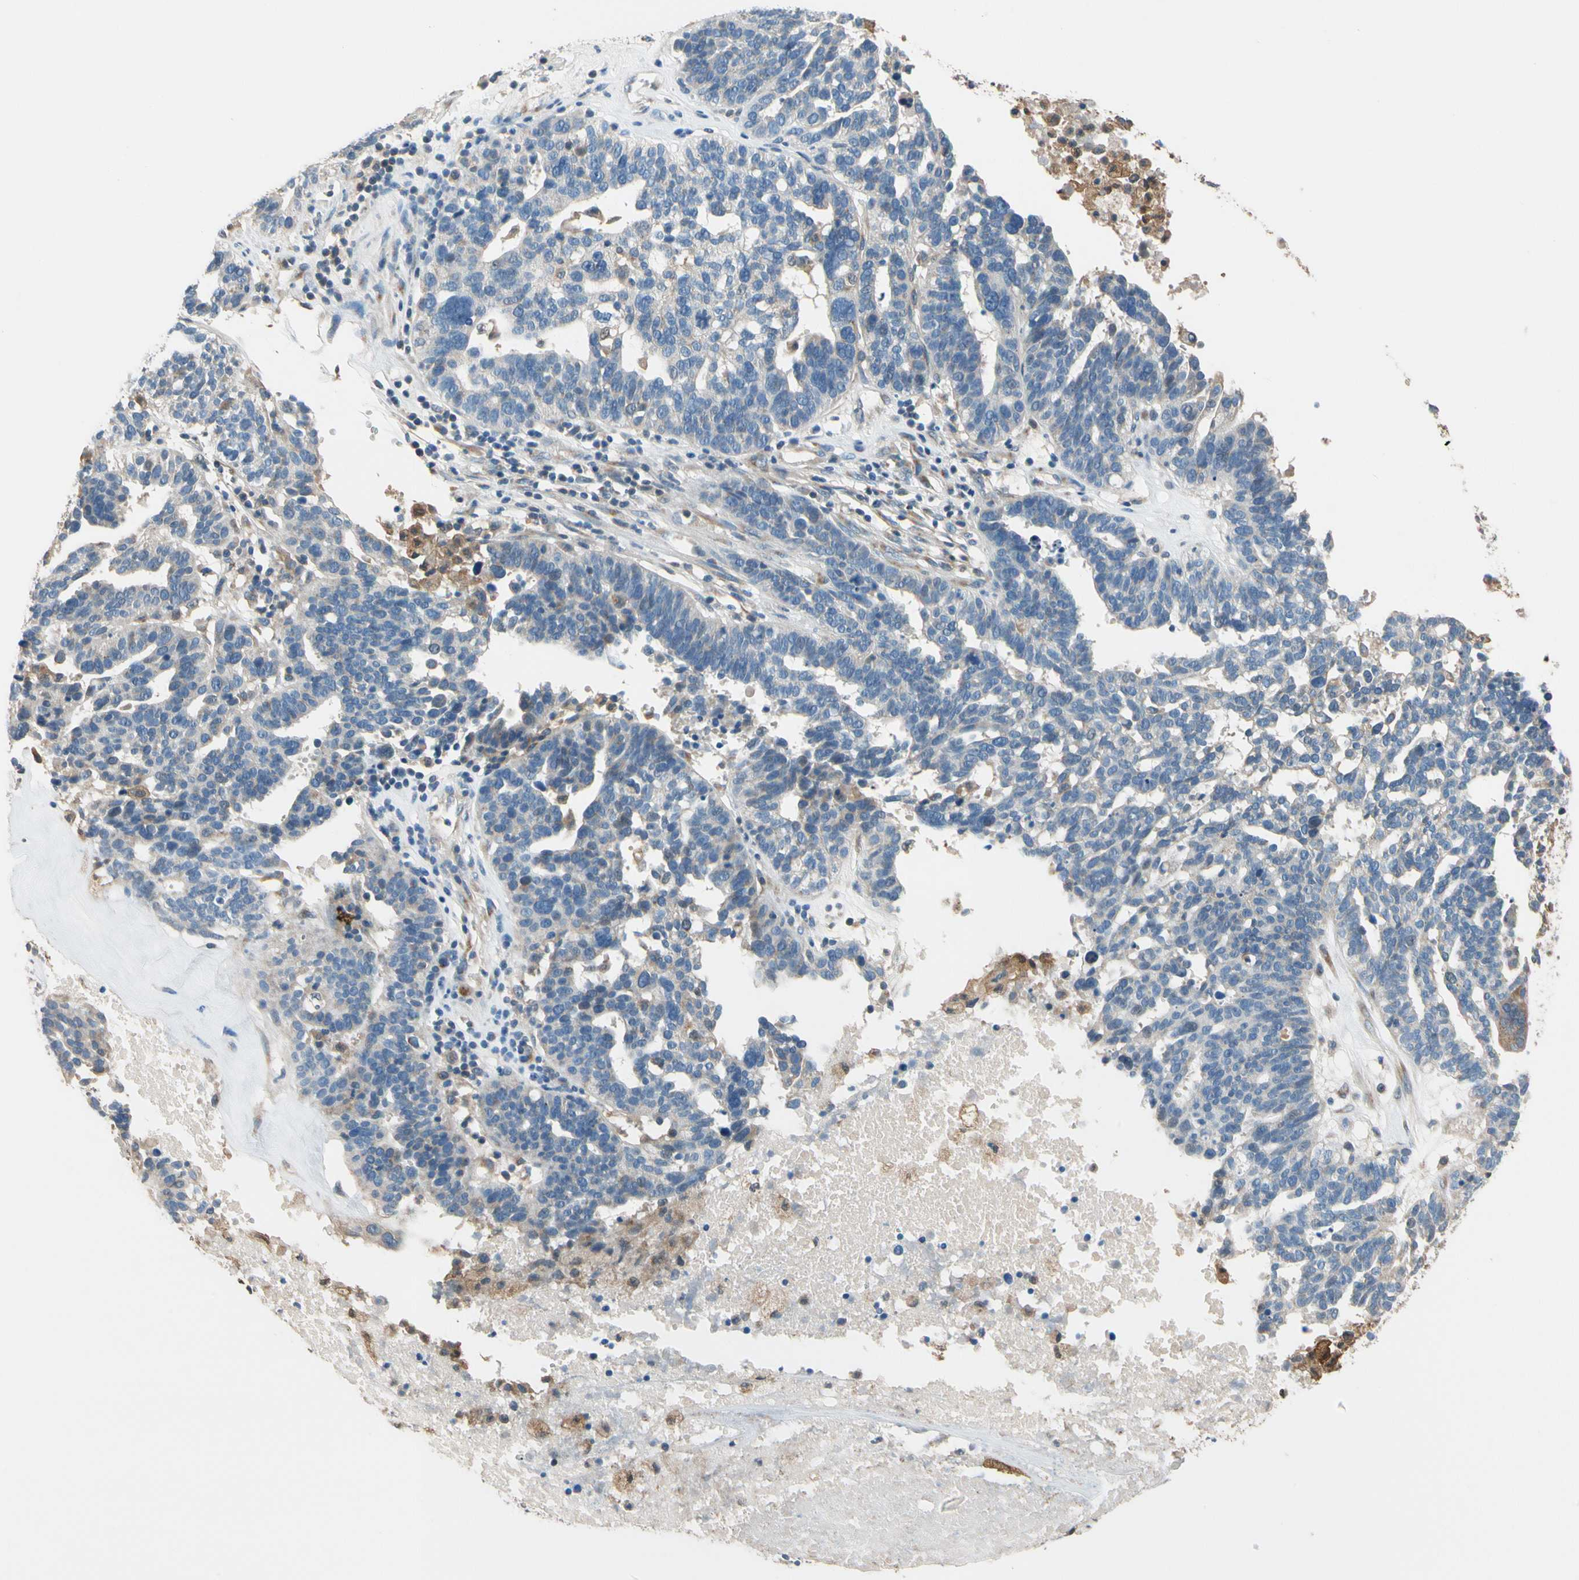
{"staining": {"intensity": "negative", "quantity": "none", "location": "none"}, "tissue": "ovarian cancer", "cell_type": "Tumor cells", "image_type": "cancer", "snomed": [{"axis": "morphology", "description": "Cystadenocarcinoma, serous, NOS"}, {"axis": "topography", "description": "Ovary"}], "caption": "This is a micrograph of IHC staining of serous cystadenocarcinoma (ovarian), which shows no staining in tumor cells.", "gene": "GPSM2", "patient": {"sex": "female", "age": 59}}